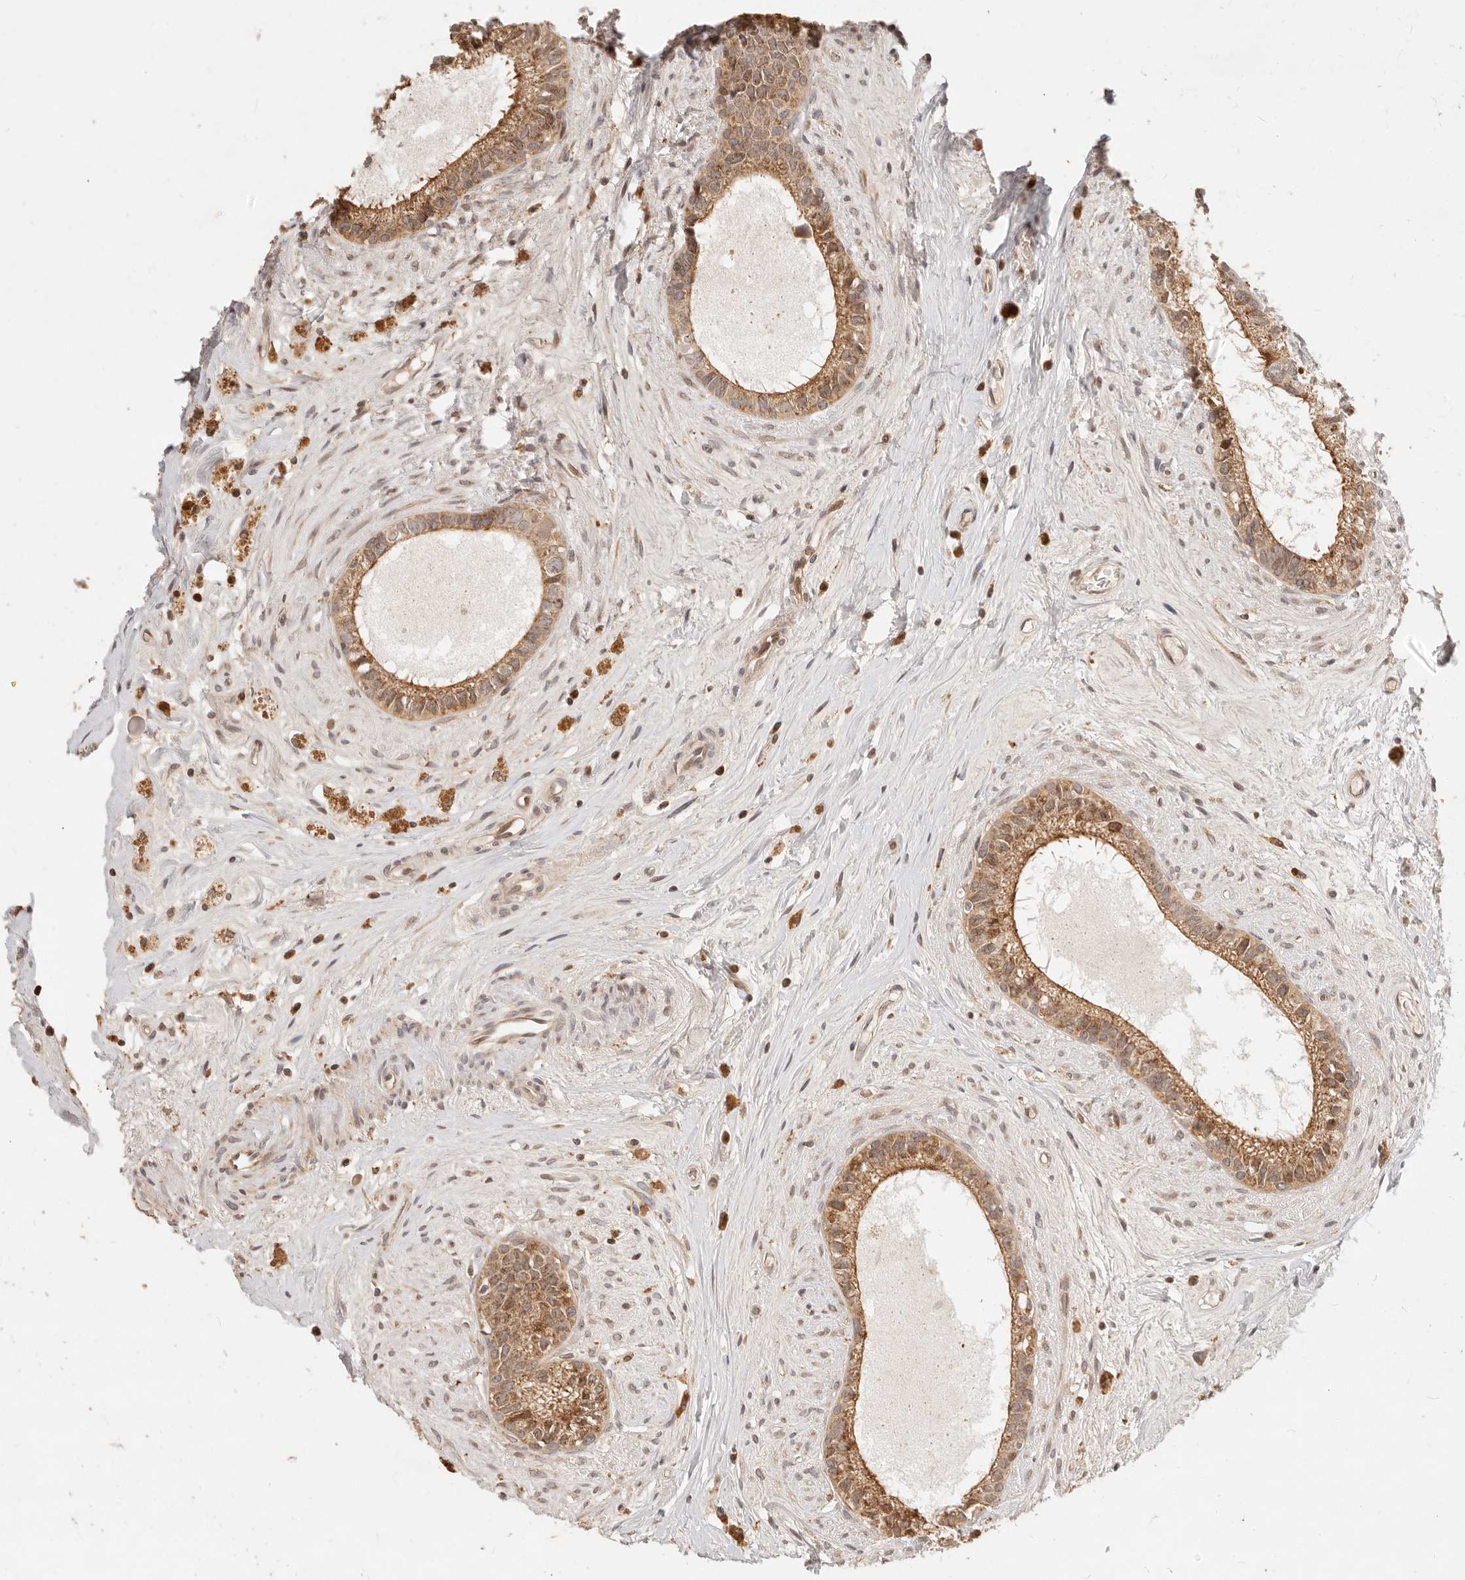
{"staining": {"intensity": "moderate", "quantity": ">75%", "location": "cytoplasmic/membranous"}, "tissue": "epididymis", "cell_type": "Glandular cells", "image_type": "normal", "snomed": [{"axis": "morphology", "description": "Normal tissue, NOS"}, {"axis": "topography", "description": "Epididymis"}], "caption": "This is a micrograph of immunohistochemistry staining of normal epididymis, which shows moderate expression in the cytoplasmic/membranous of glandular cells.", "gene": "TIMM17A", "patient": {"sex": "male", "age": 80}}